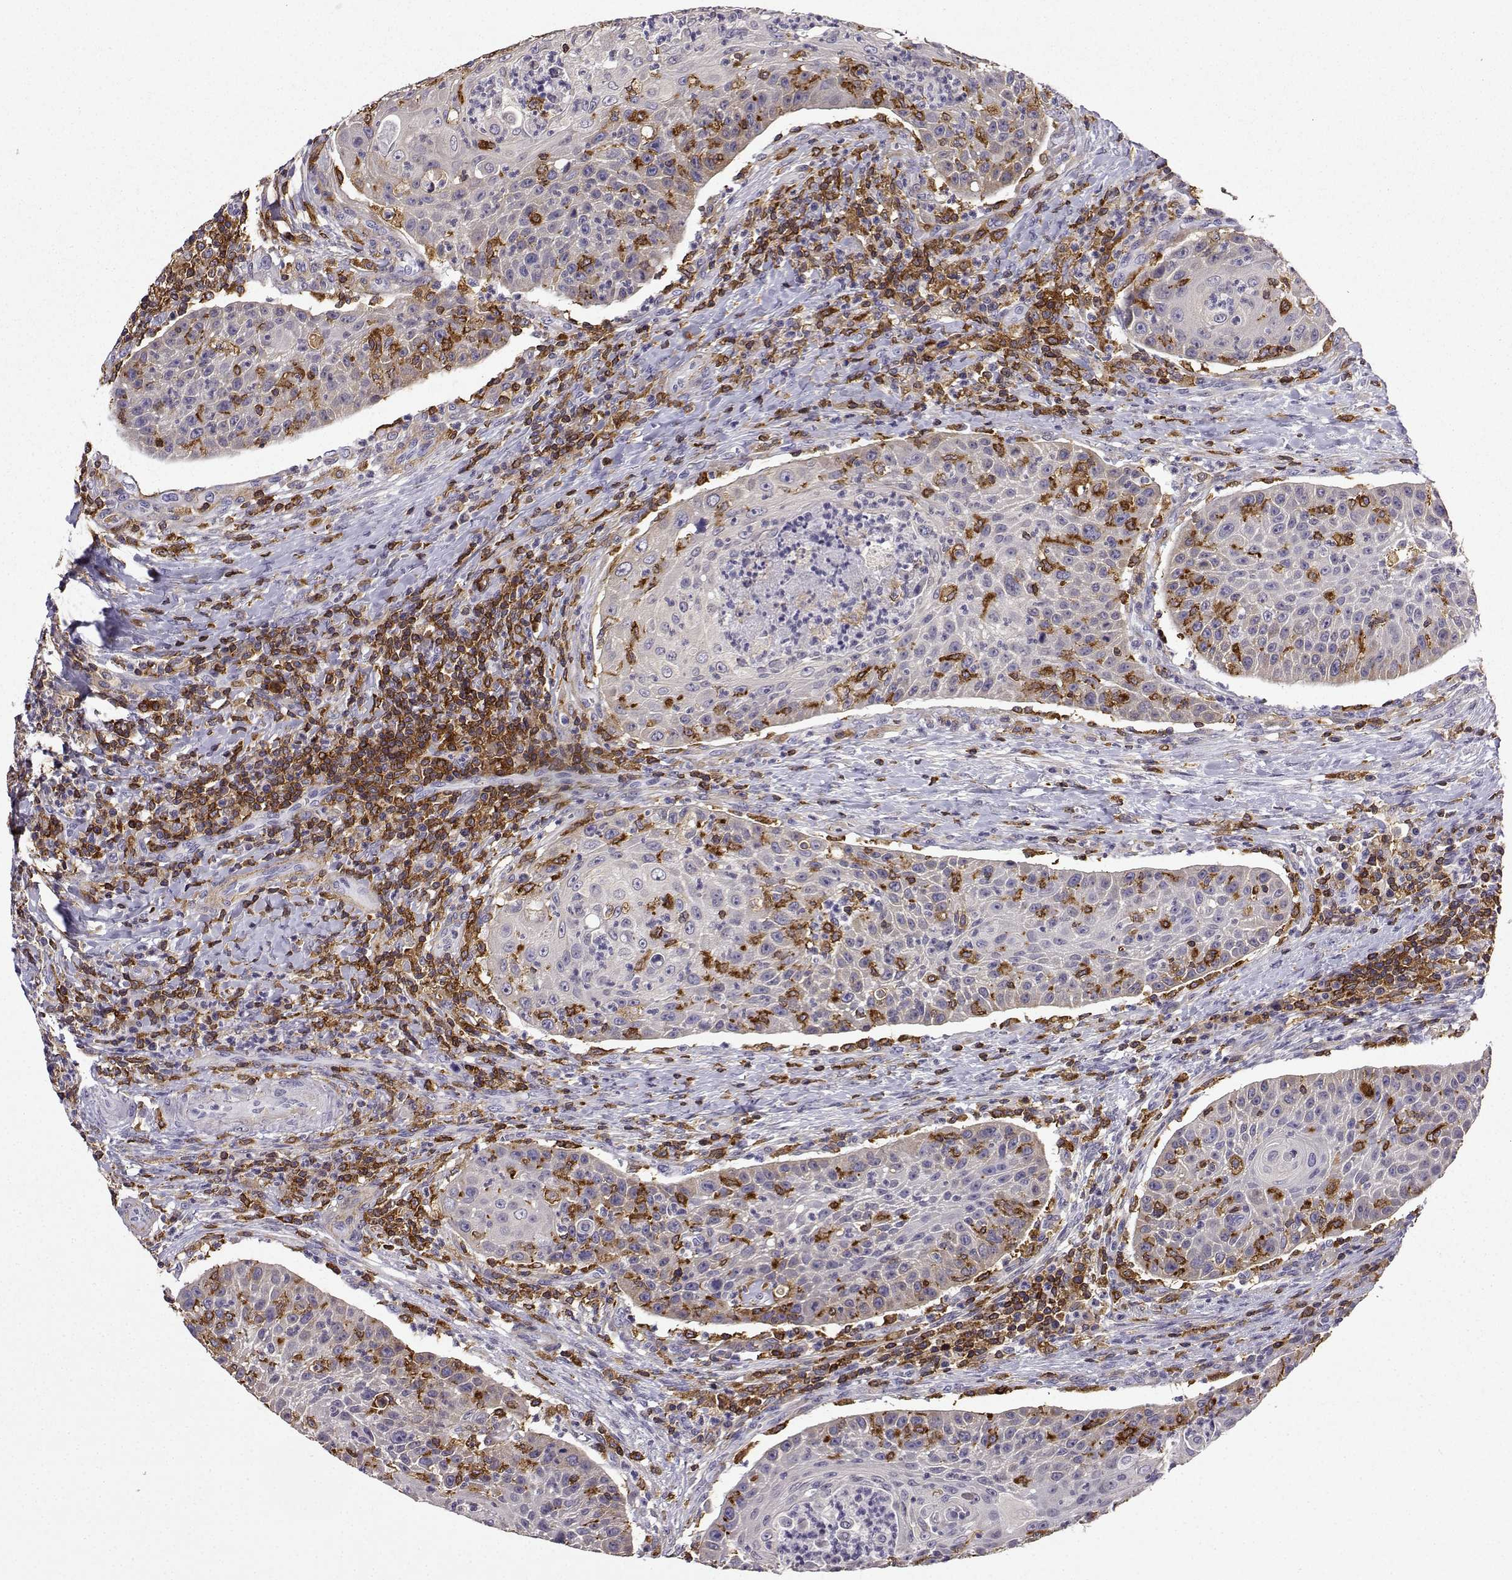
{"staining": {"intensity": "negative", "quantity": "none", "location": "none"}, "tissue": "head and neck cancer", "cell_type": "Tumor cells", "image_type": "cancer", "snomed": [{"axis": "morphology", "description": "Squamous cell carcinoma, NOS"}, {"axis": "topography", "description": "Head-Neck"}], "caption": "Micrograph shows no protein expression in tumor cells of head and neck squamous cell carcinoma tissue. Nuclei are stained in blue.", "gene": "DOCK10", "patient": {"sex": "male", "age": 69}}